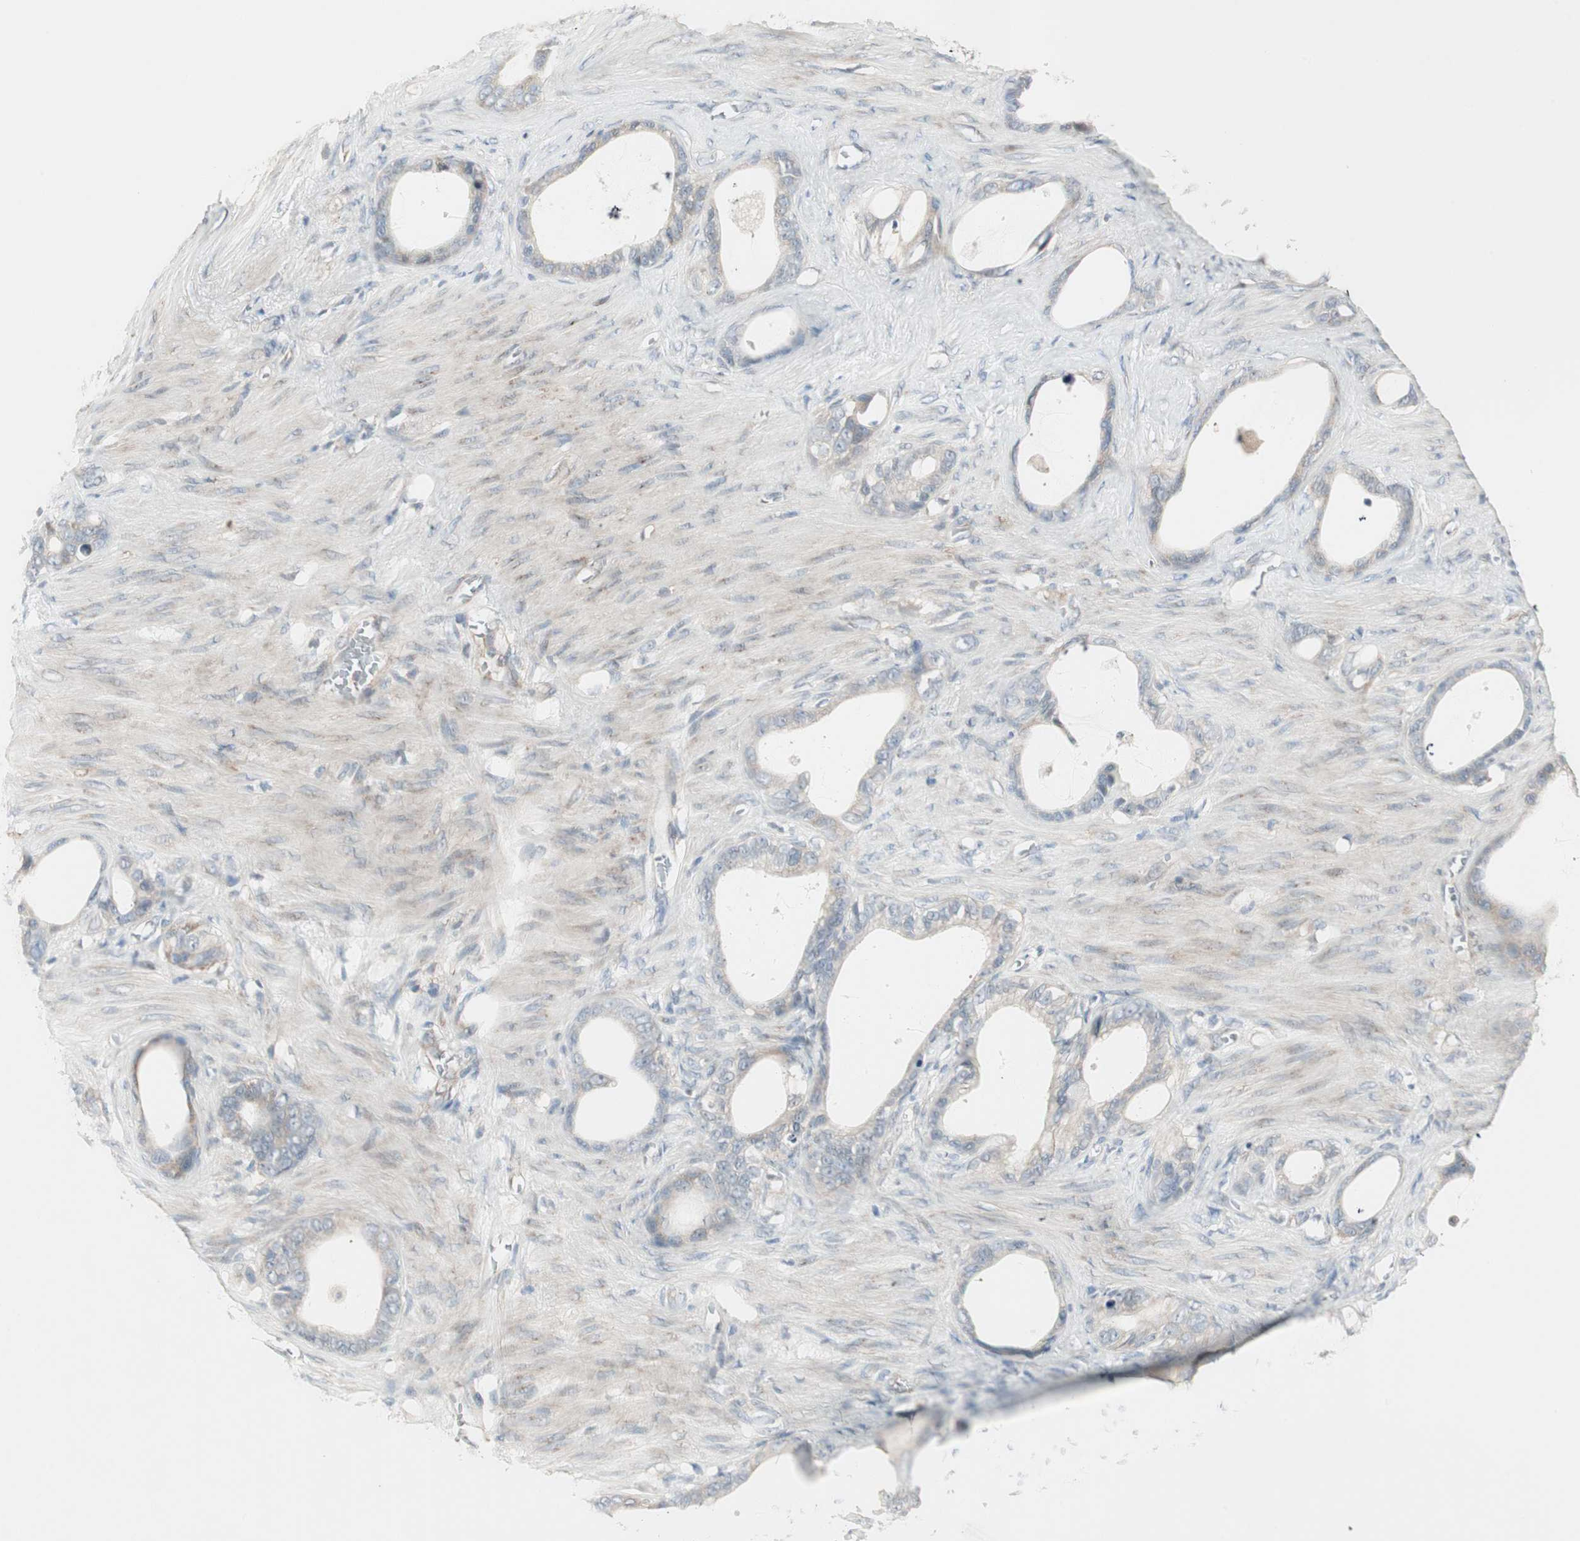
{"staining": {"intensity": "weak", "quantity": ">75%", "location": "cytoplasmic/membranous"}, "tissue": "stomach cancer", "cell_type": "Tumor cells", "image_type": "cancer", "snomed": [{"axis": "morphology", "description": "Adenocarcinoma, NOS"}, {"axis": "topography", "description": "Stomach"}], "caption": "Protein expression analysis of stomach adenocarcinoma displays weak cytoplasmic/membranous staining in about >75% of tumor cells.", "gene": "ZFP36", "patient": {"sex": "female", "age": 75}}